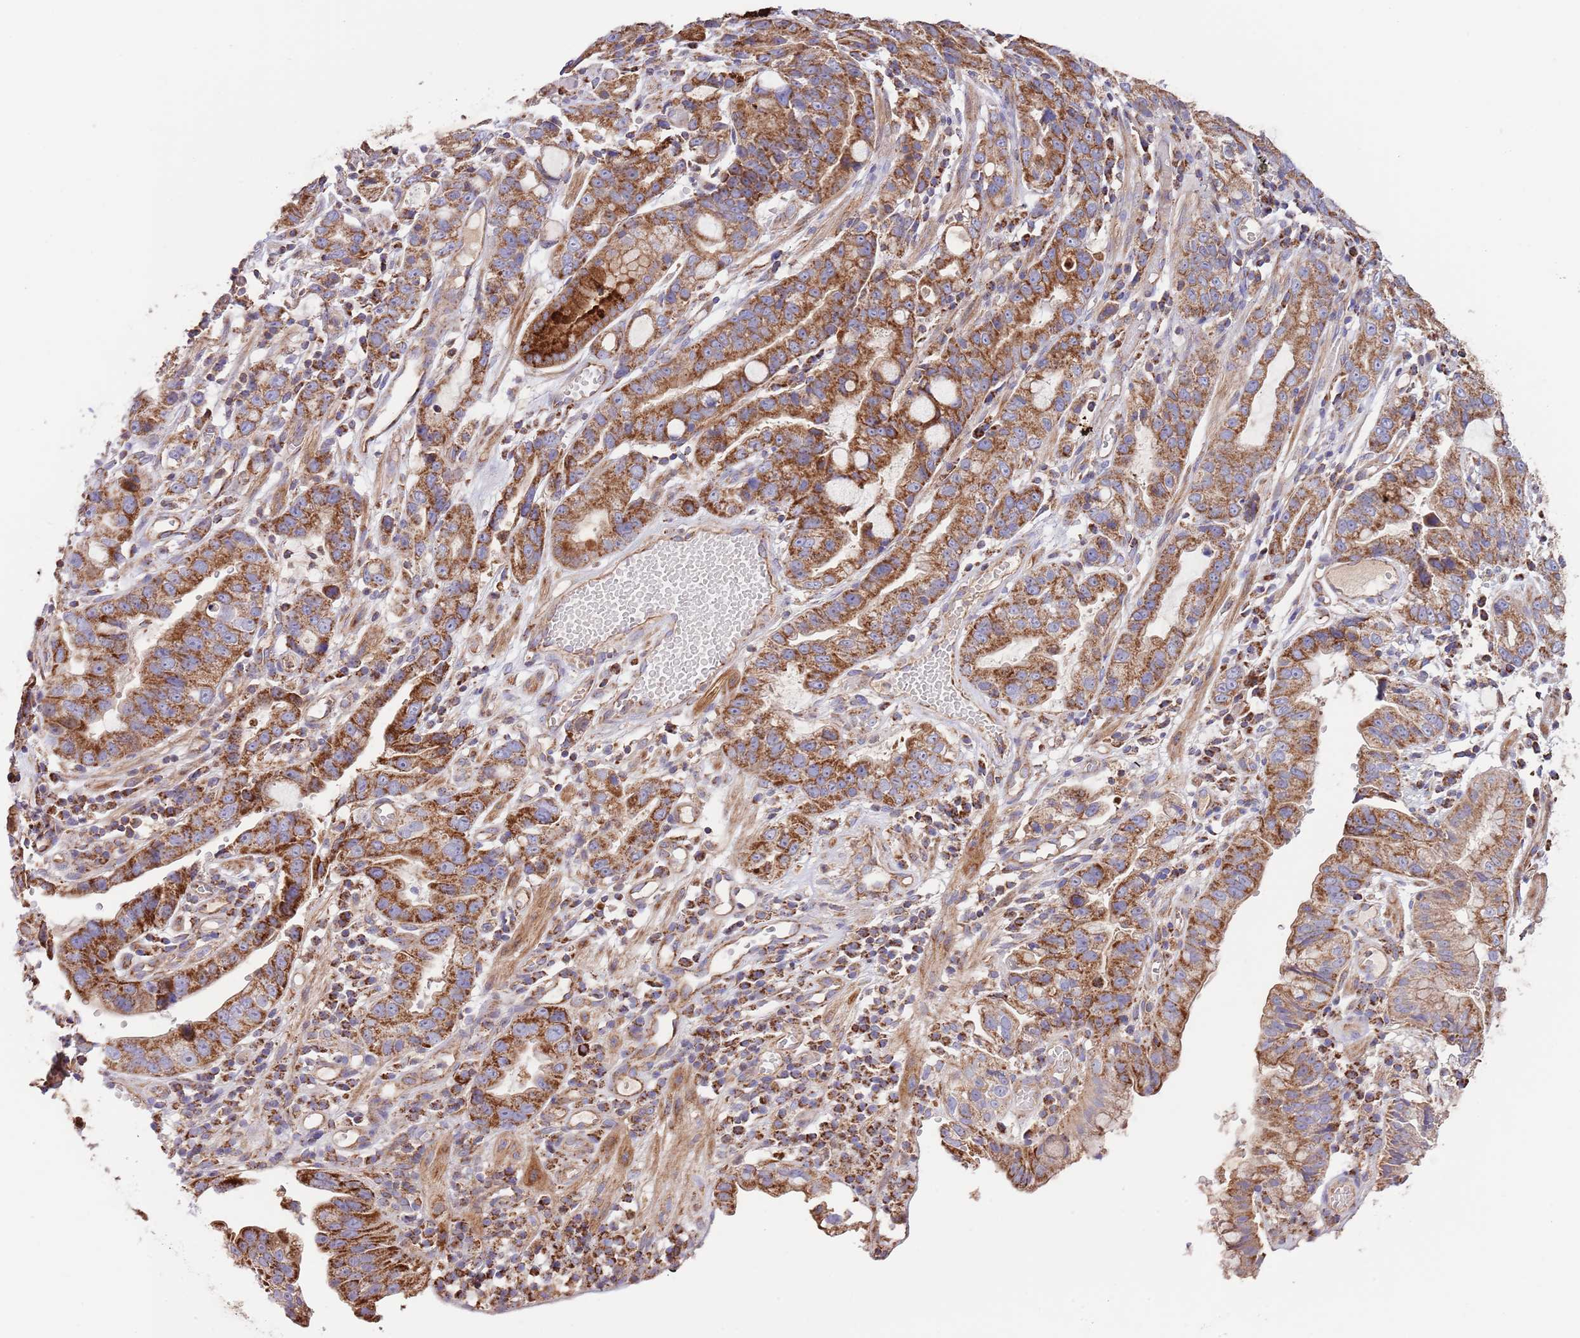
{"staining": {"intensity": "strong", "quantity": ">75%", "location": "cytoplasmic/membranous"}, "tissue": "stomach cancer", "cell_type": "Tumor cells", "image_type": "cancer", "snomed": [{"axis": "morphology", "description": "Adenocarcinoma, NOS"}, {"axis": "topography", "description": "Stomach"}], "caption": "An image of human stomach cancer stained for a protein exhibits strong cytoplasmic/membranous brown staining in tumor cells.", "gene": "DNAJA3", "patient": {"sex": "male", "age": 55}}